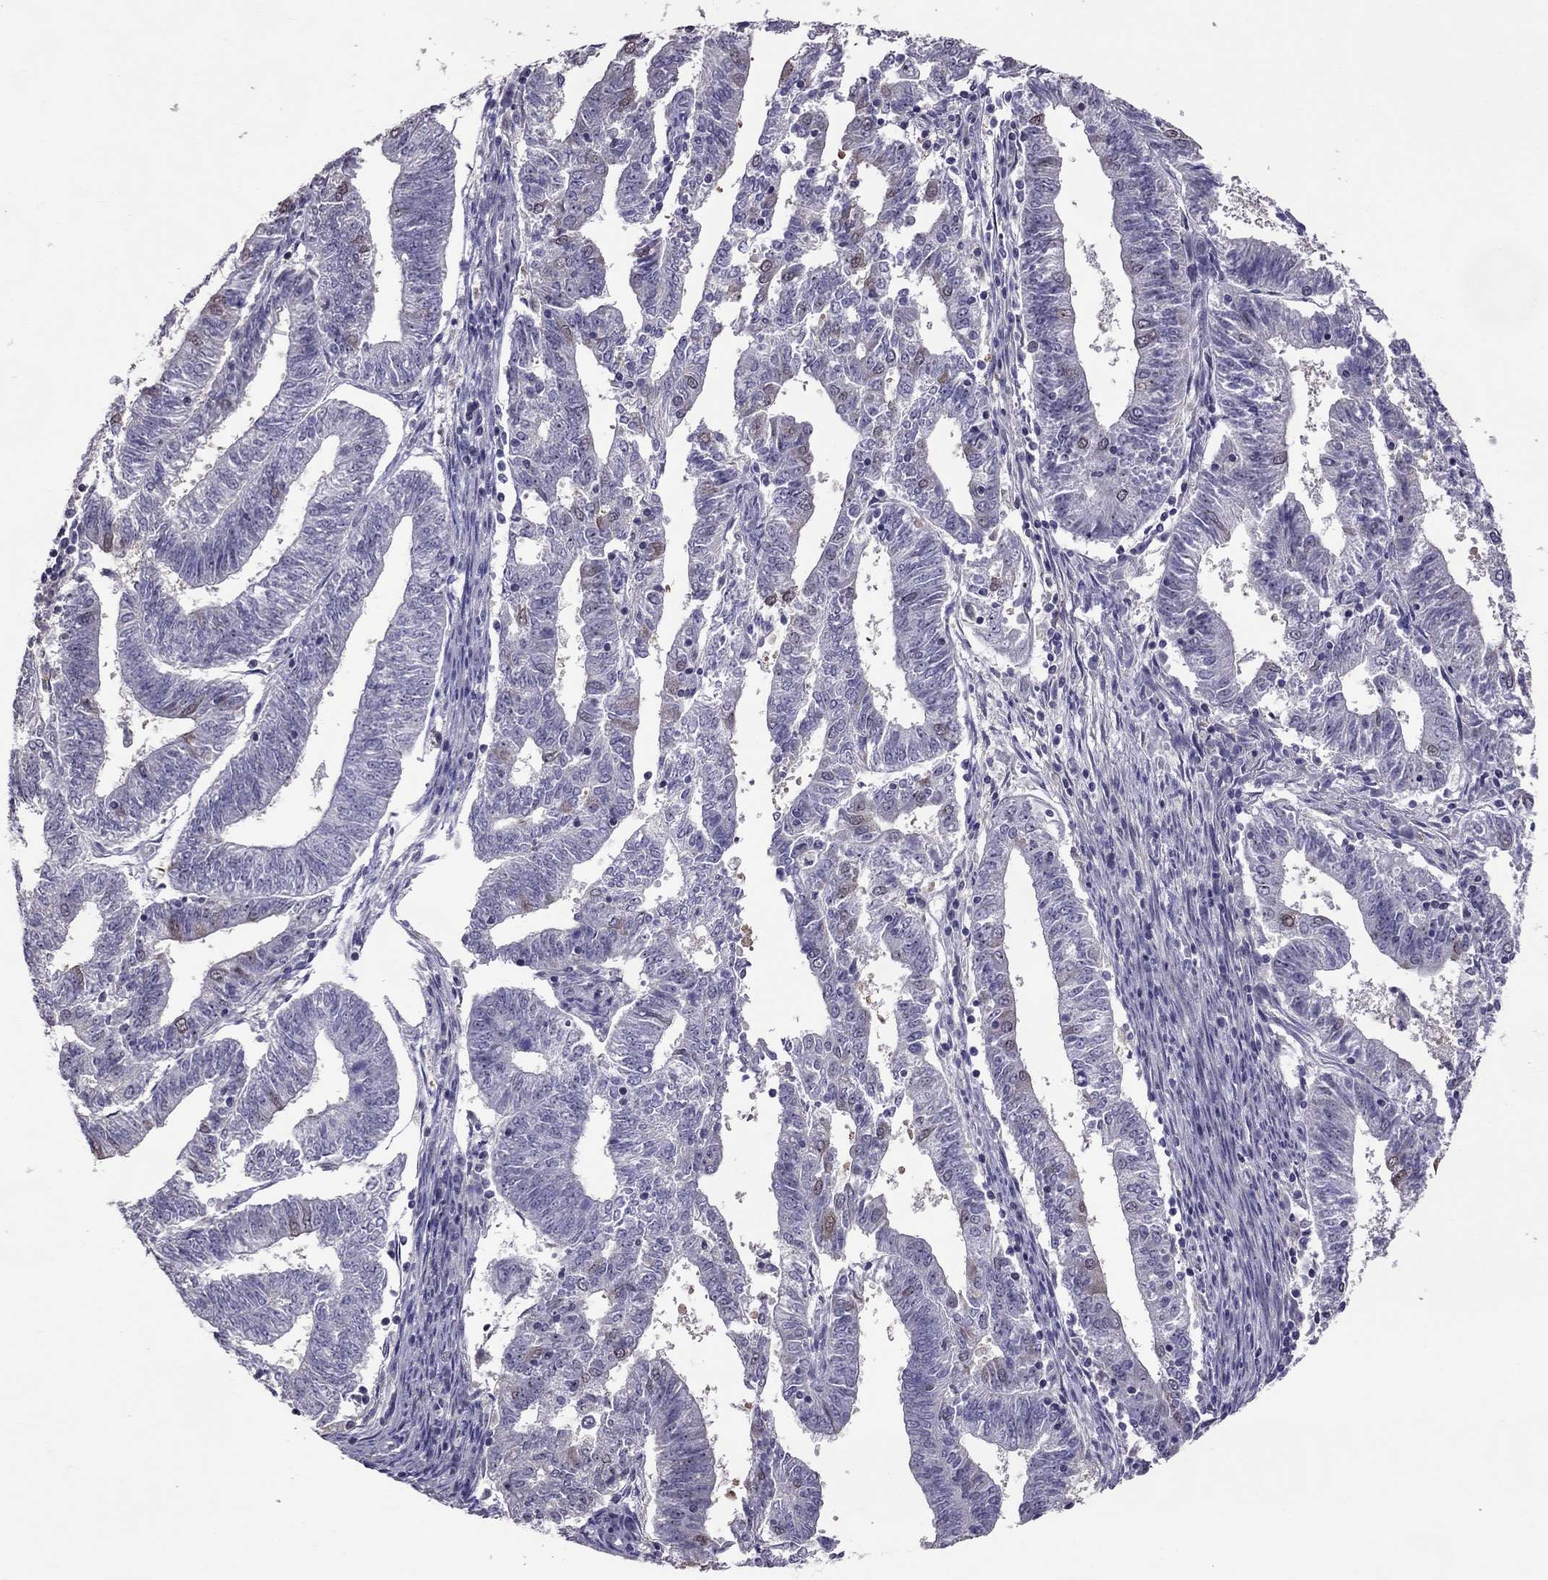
{"staining": {"intensity": "negative", "quantity": "none", "location": "none"}, "tissue": "endometrial cancer", "cell_type": "Tumor cells", "image_type": "cancer", "snomed": [{"axis": "morphology", "description": "Adenocarcinoma, NOS"}, {"axis": "topography", "description": "Endometrium"}], "caption": "An image of human adenocarcinoma (endometrial) is negative for staining in tumor cells.", "gene": "LRRC46", "patient": {"sex": "female", "age": 82}}